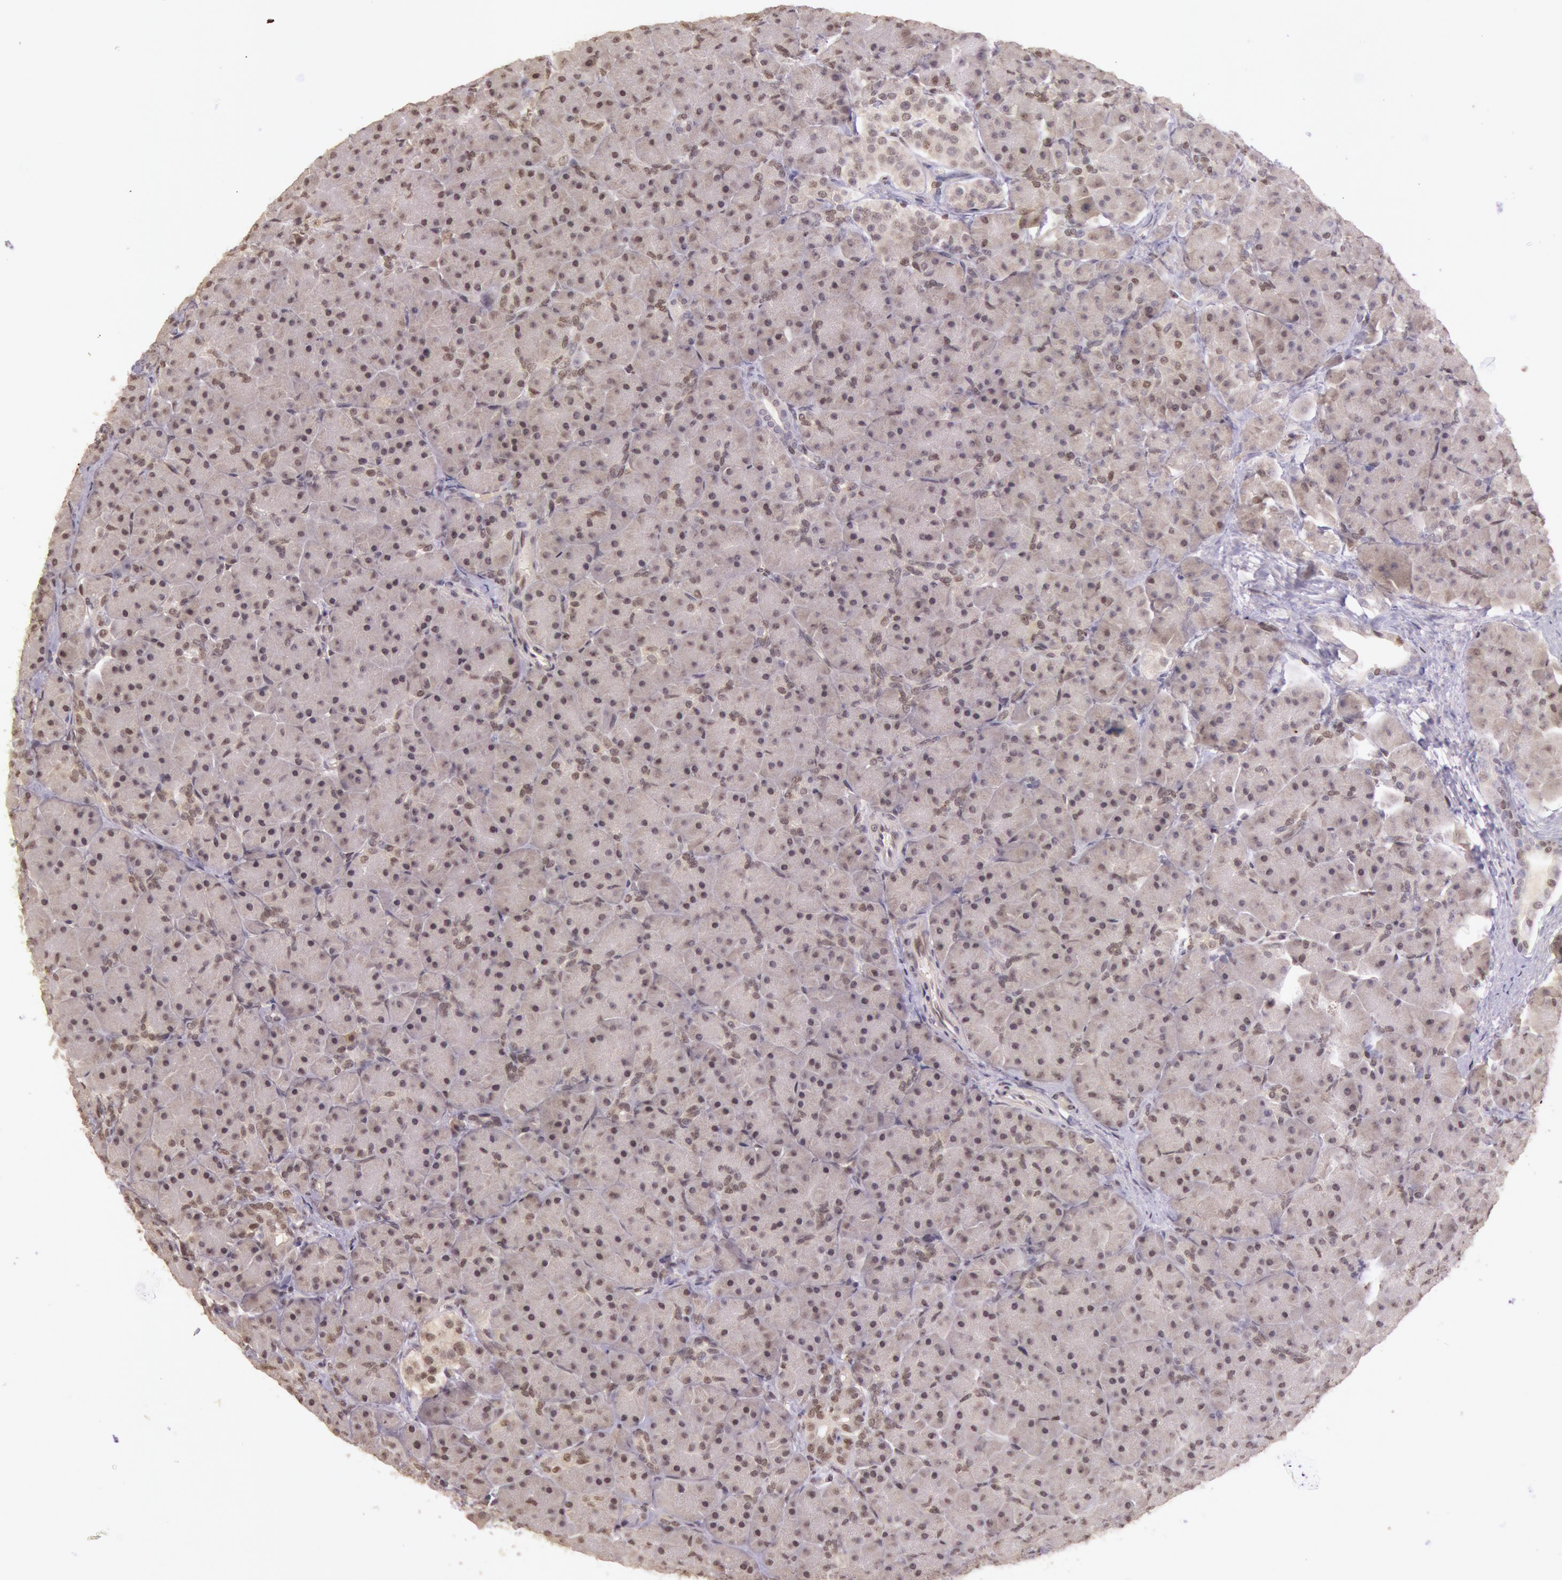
{"staining": {"intensity": "weak", "quantity": "25%-75%", "location": "nuclear"}, "tissue": "pancreas", "cell_type": "Exocrine glandular cells", "image_type": "normal", "snomed": [{"axis": "morphology", "description": "Normal tissue, NOS"}, {"axis": "topography", "description": "Pancreas"}], "caption": "This photomicrograph shows immunohistochemistry (IHC) staining of unremarkable human pancreas, with low weak nuclear positivity in approximately 25%-75% of exocrine glandular cells.", "gene": "RTL10", "patient": {"sex": "male", "age": 66}}